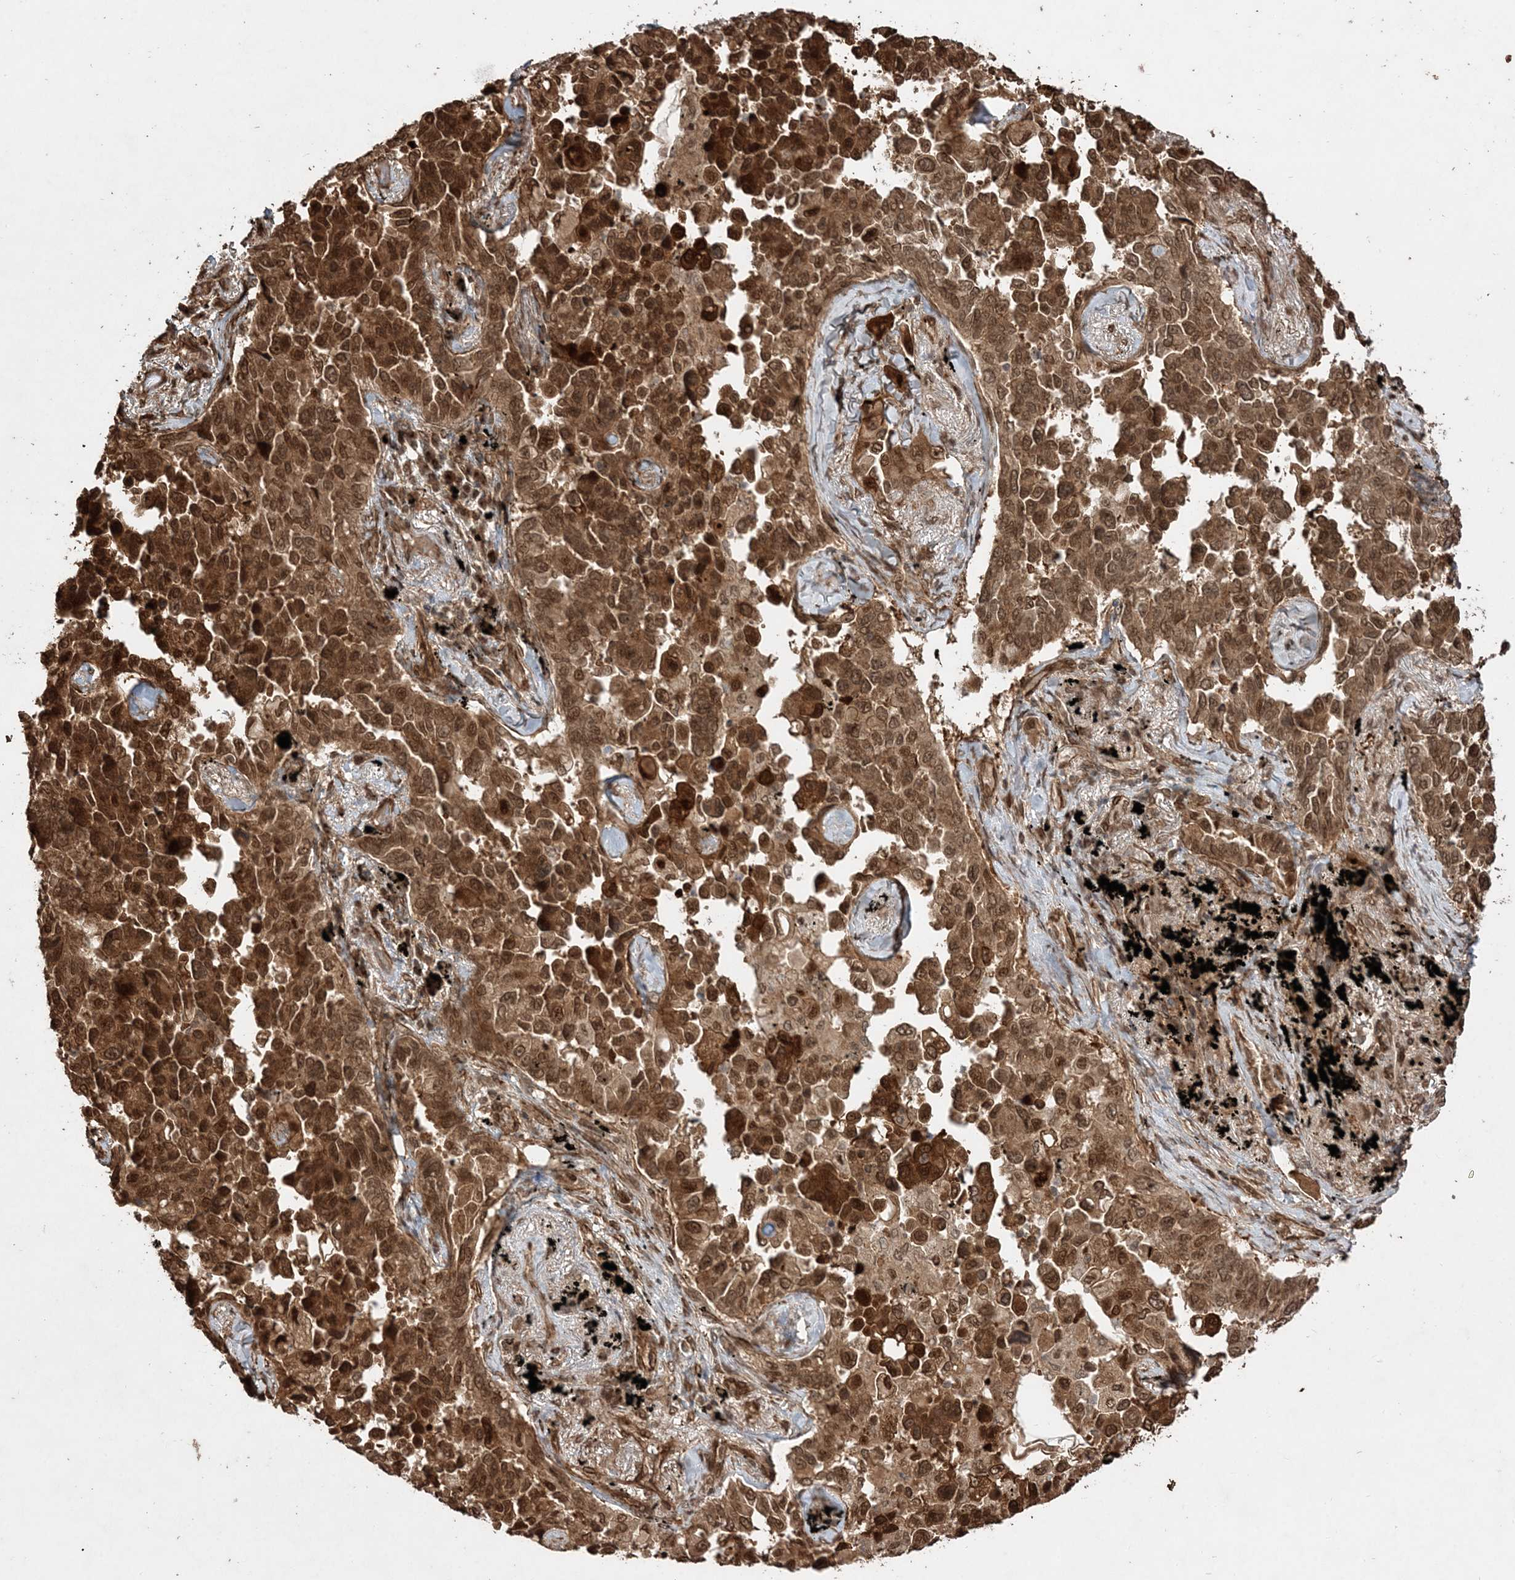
{"staining": {"intensity": "strong", "quantity": ">75%", "location": "cytoplasmic/membranous,nuclear"}, "tissue": "lung cancer", "cell_type": "Tumor cells", "image_type": "cancer", "snomed": [{"axis": "morphology", "description": "Adenocarcinoma, NOS"}, {"axis": "topography", "description": "Lung"}], "caption": "Tumor cells exhibit high levels of strong cytoplasmic/membranous and nuclear positivity in about >75% of cells in human lung cancer (adenocarcinoma).", "gene": "ETAA1", "patient": {"sex": "female", "age": 67}}